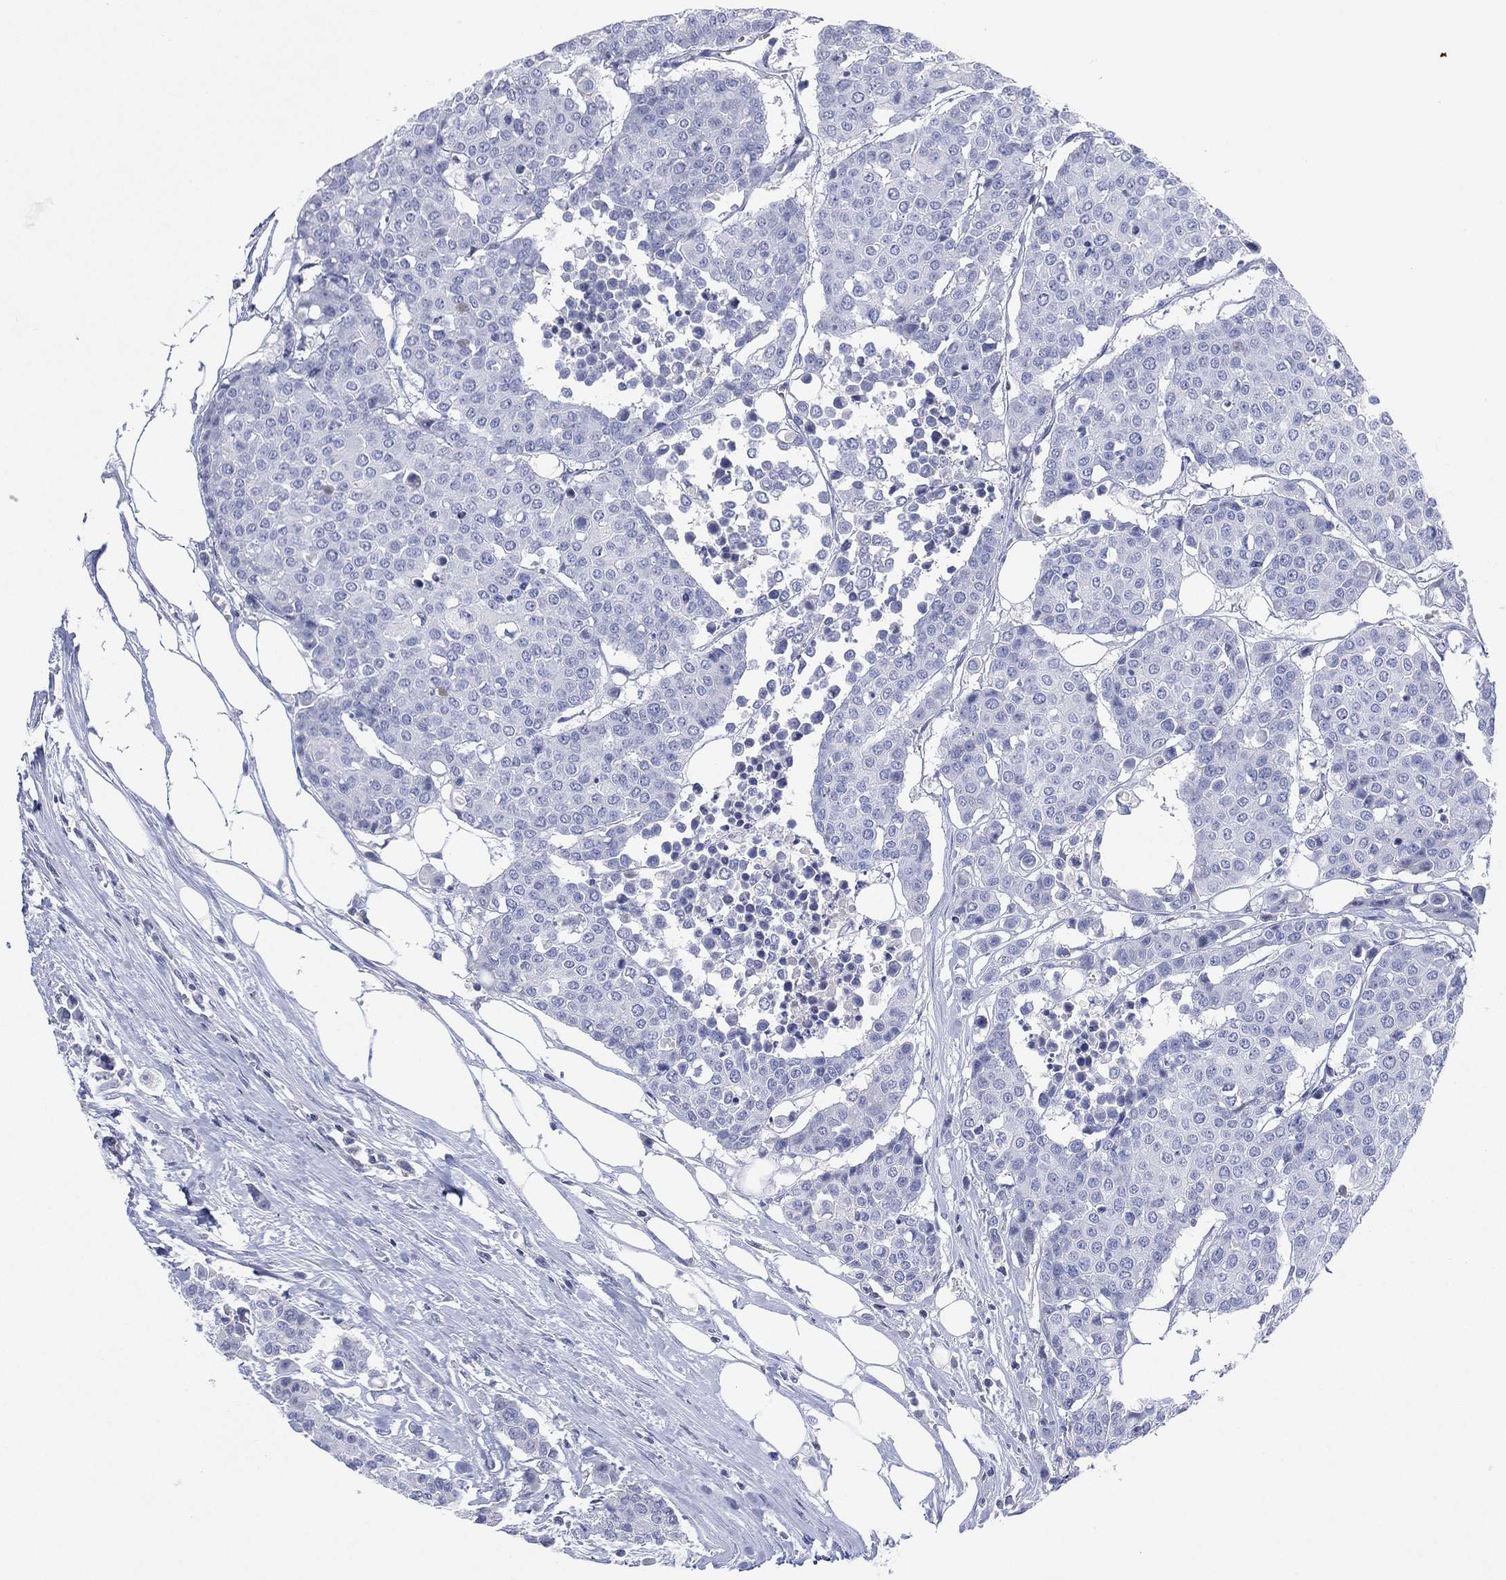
{"staining": {"intensity": "negative", "quantity": "none", "location": "none"}, "tissue": "carcinoid", "cell_type": "Tumor cells", "image_type": "cancer", "snomed": [{"axis": "morphology", "description": "Carcinoid, malignant, NOS"}, {"axis": "topography", "description": "Colon"}], "caption": "Carcinoid was stained to show a protein in brown. There is no significant expression in tumor cells.", "gene": "SEPTIN1", "patient": {"sex": "male", "age": 81}}